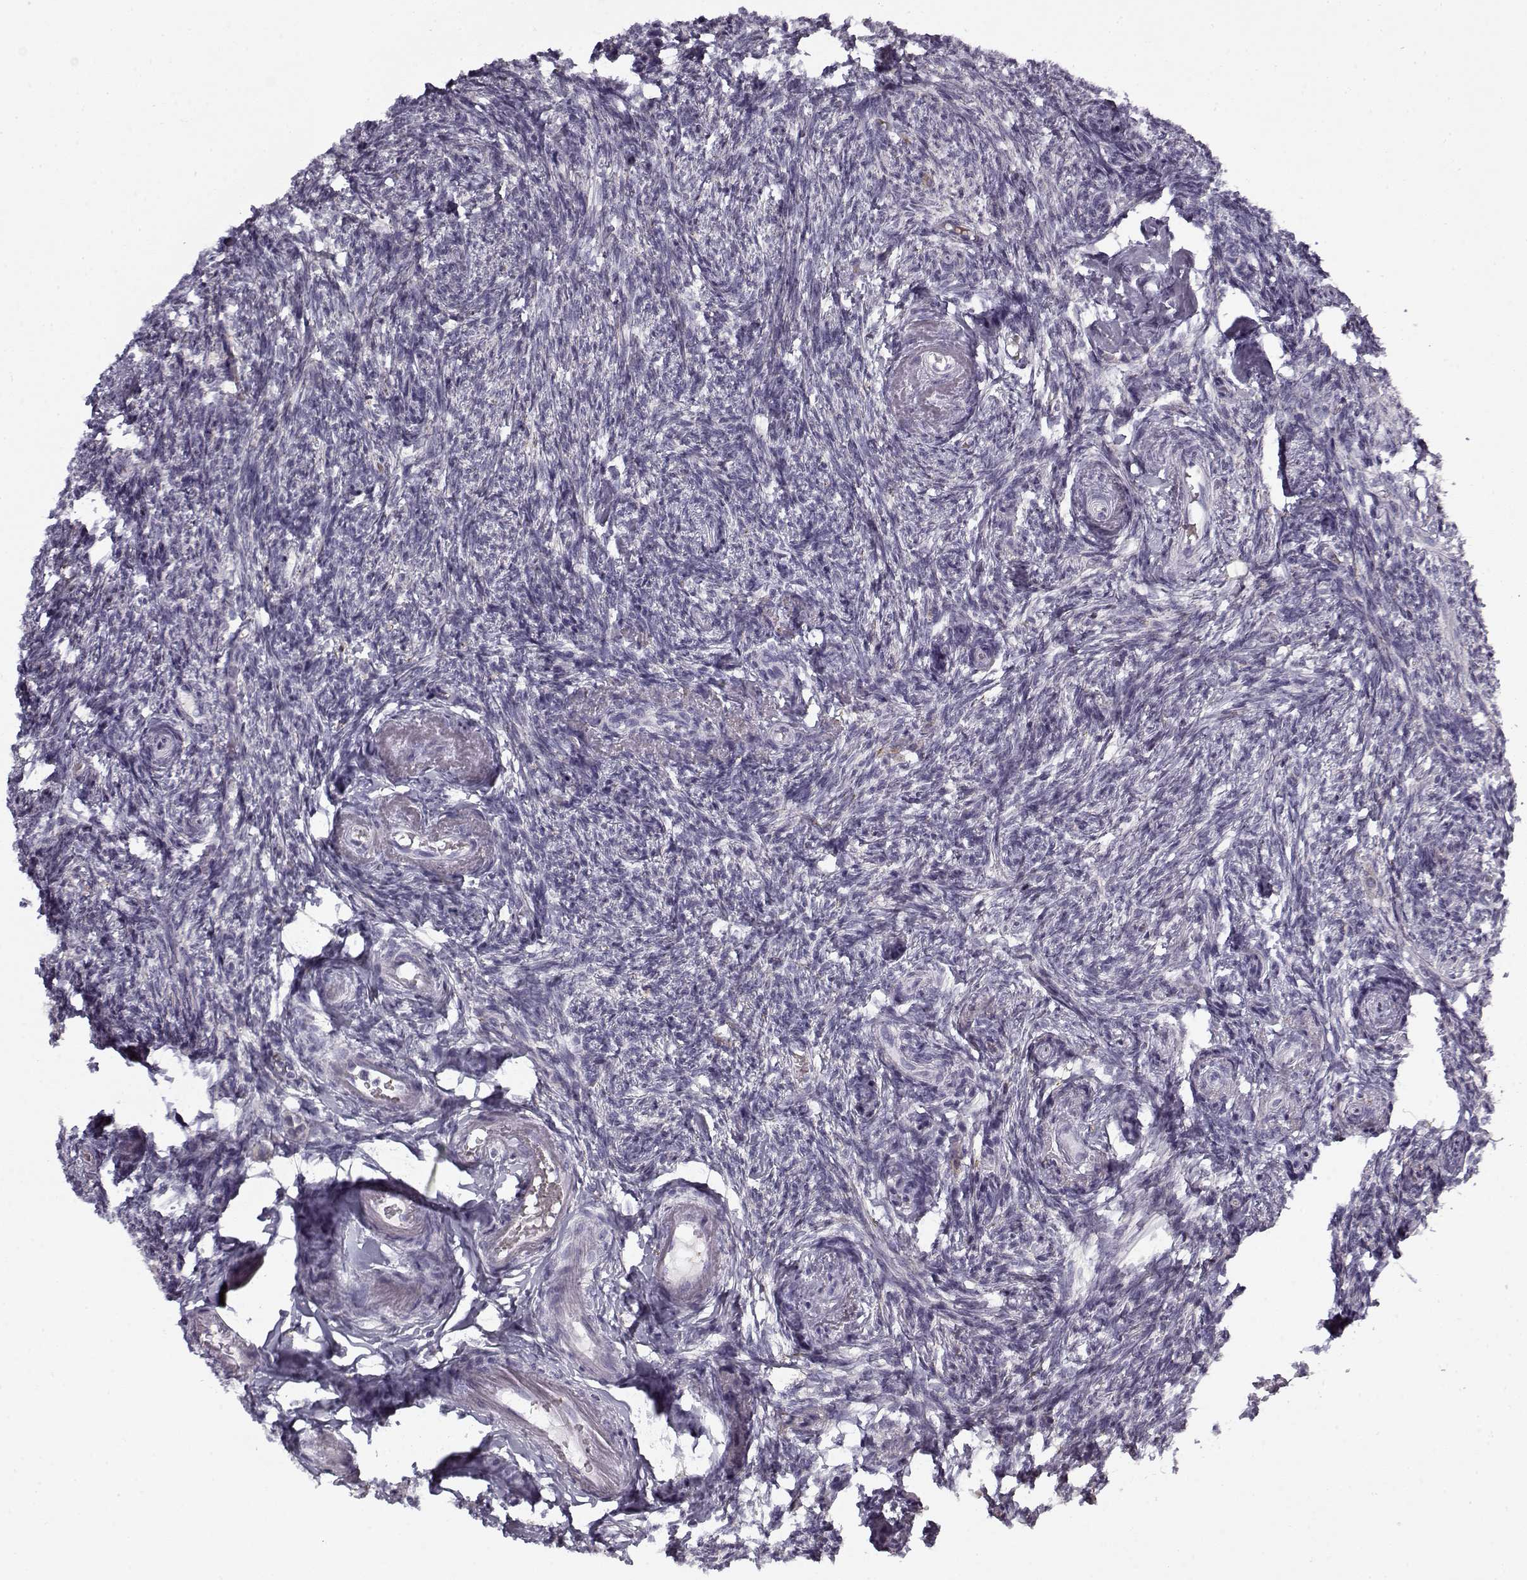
{"staining": {"intensity": "negative", "quantity": "none", "location": "none"}, "tissue": "ovary", "cell_type": "Ovarian stroma cells", "image_type": "normal", "snomed": [{"axis": "morphology", "description": "Normal tissue, NOS"}, {"axis": "topography", "description": "Ovary"}], "caption": "Ovarian stroma cells show no significant protein expression in unremarkable ovary. Nuclei are stained in blue.", "gene": "SNCA", "patient": {"sex": "female", "age": 72}}